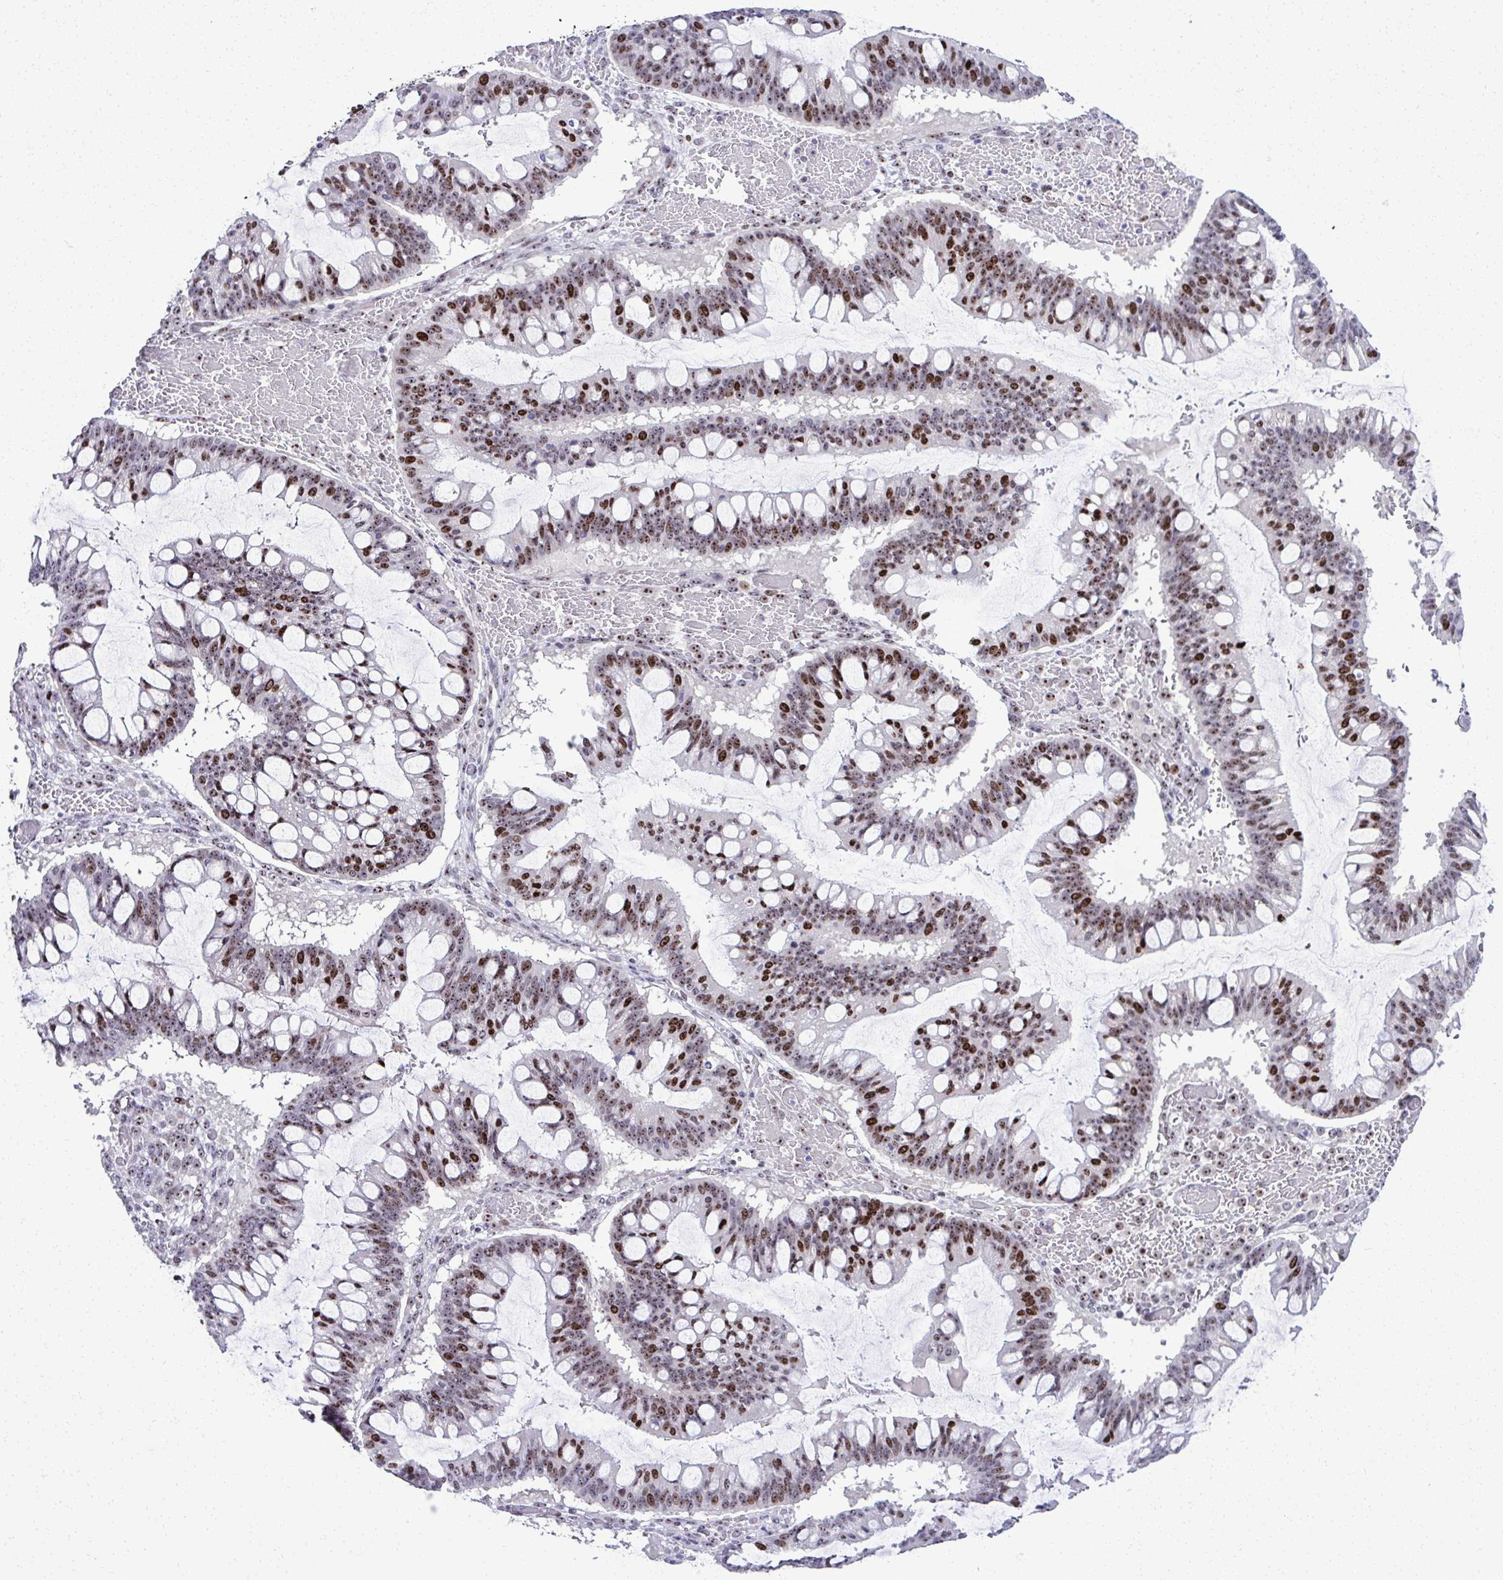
{"staining": {"intensity": "strong", "quantity": "25%-75%", "location": "nuclear"}, "tissue": "ovarian cancer", "cell_type": "Tumor cells", "image_type": "cancer", "snomed": [{"axis": "morphology", "description": "Cystadenocarcinoma, mucinous, NOS"}, {"axis": "topography", "description": "Ovary"}], "caption": "Brown immunohistochemical staining in ovarian mucinous cystadenocarcinoma displays strong nuclear expression in approximately 25%-75% of tumor cells. (DAB = brown stain, brightfield microscopy at high magnification).", "gene": "CEP72", "patient": {"sex": "female", "age": 73}}